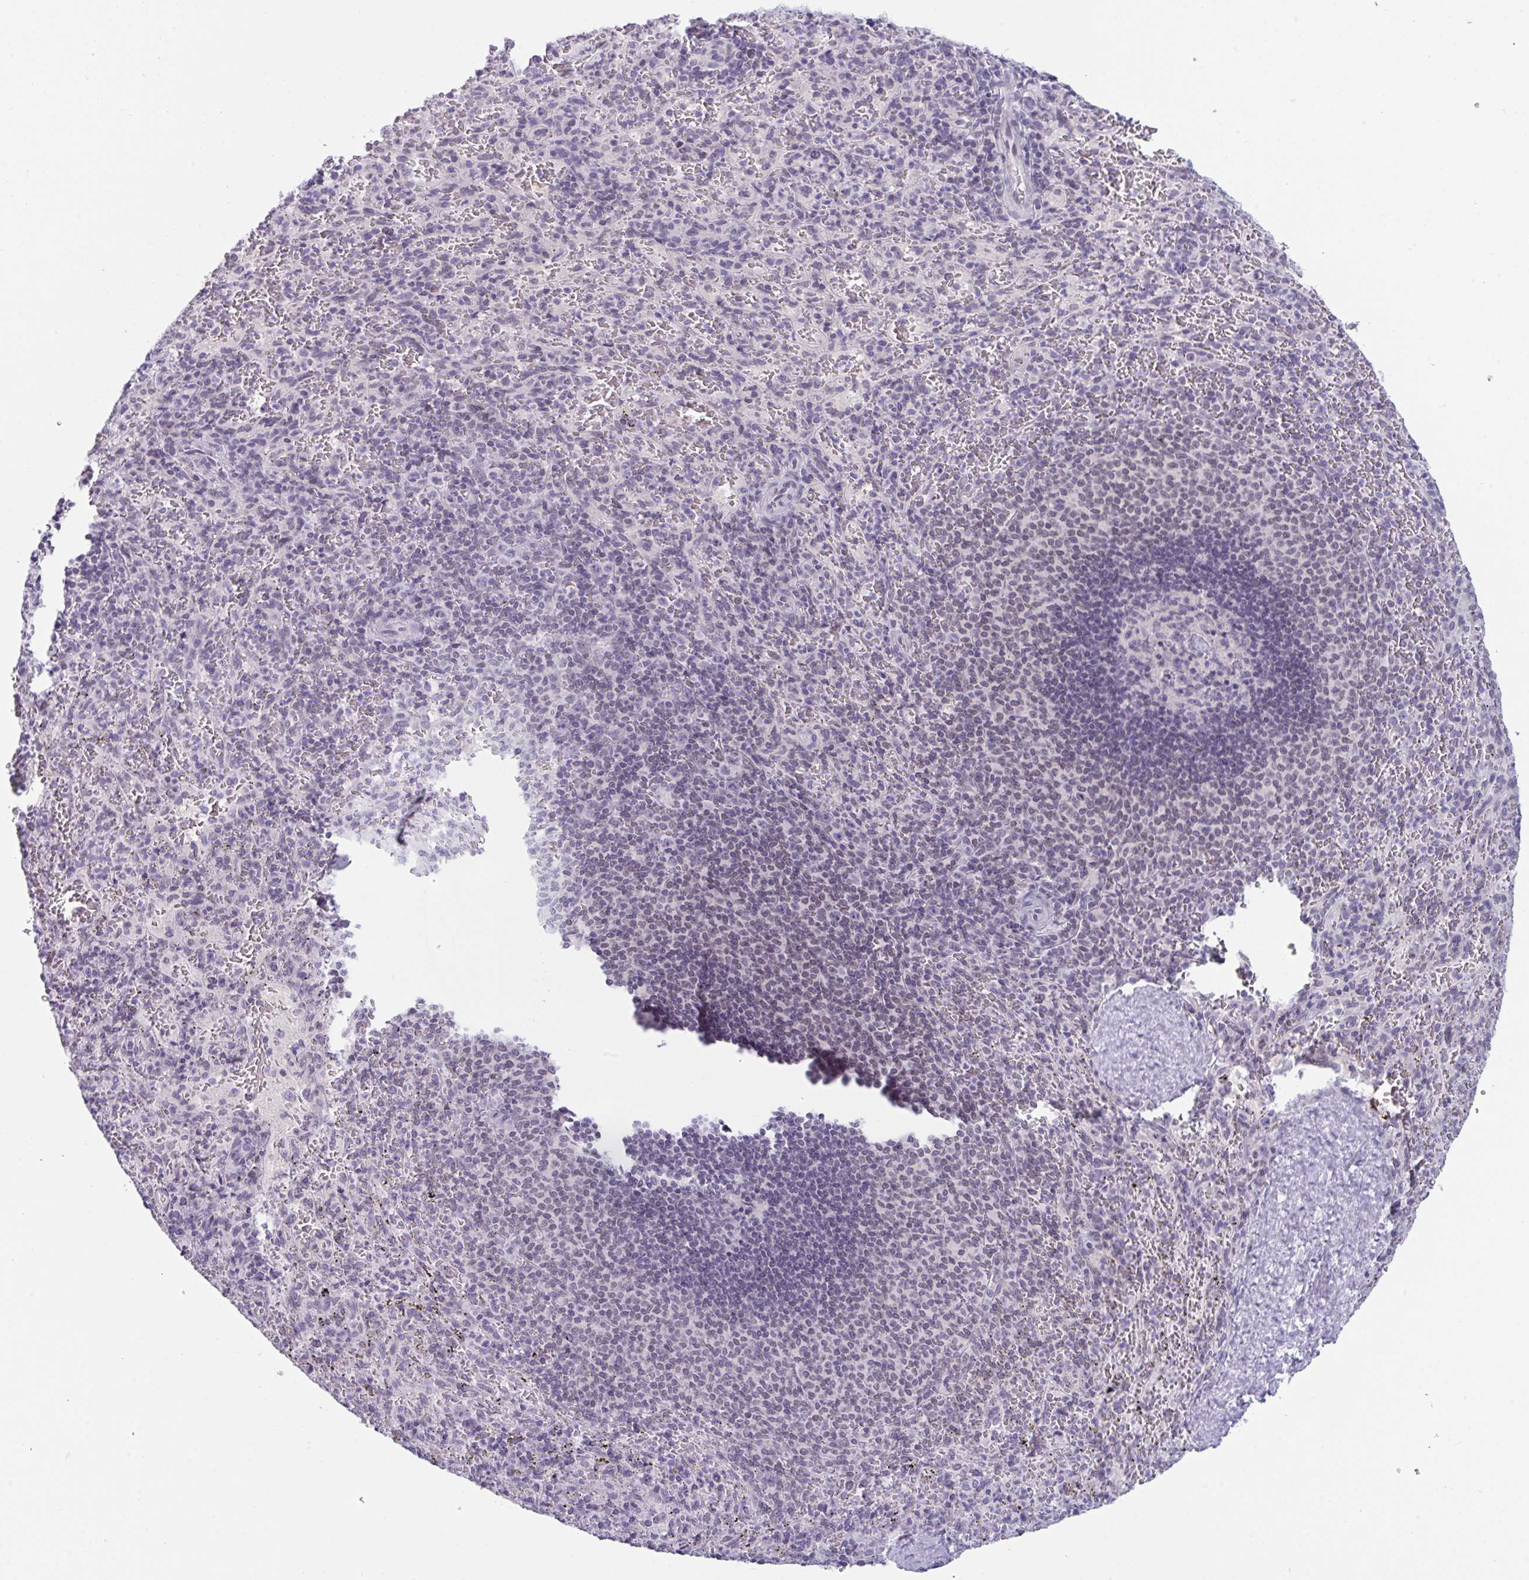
{"staining": {"intensity": "negative", "quantity": "none", "location": "none"}, "tissue": "spleen", "cell_type": "Cells in red pulp", "image_type": "normal", "snomed": [{"axis": "morphology", "description": "Normal tissue, NOS"}, {"axis": "topography", "description": "Spleen"}], "caption": "Cells in red pulp show no significant staining in normal spleen.", "gene": "BMAL2", "patient": {"sex": "male", "age": 57}}